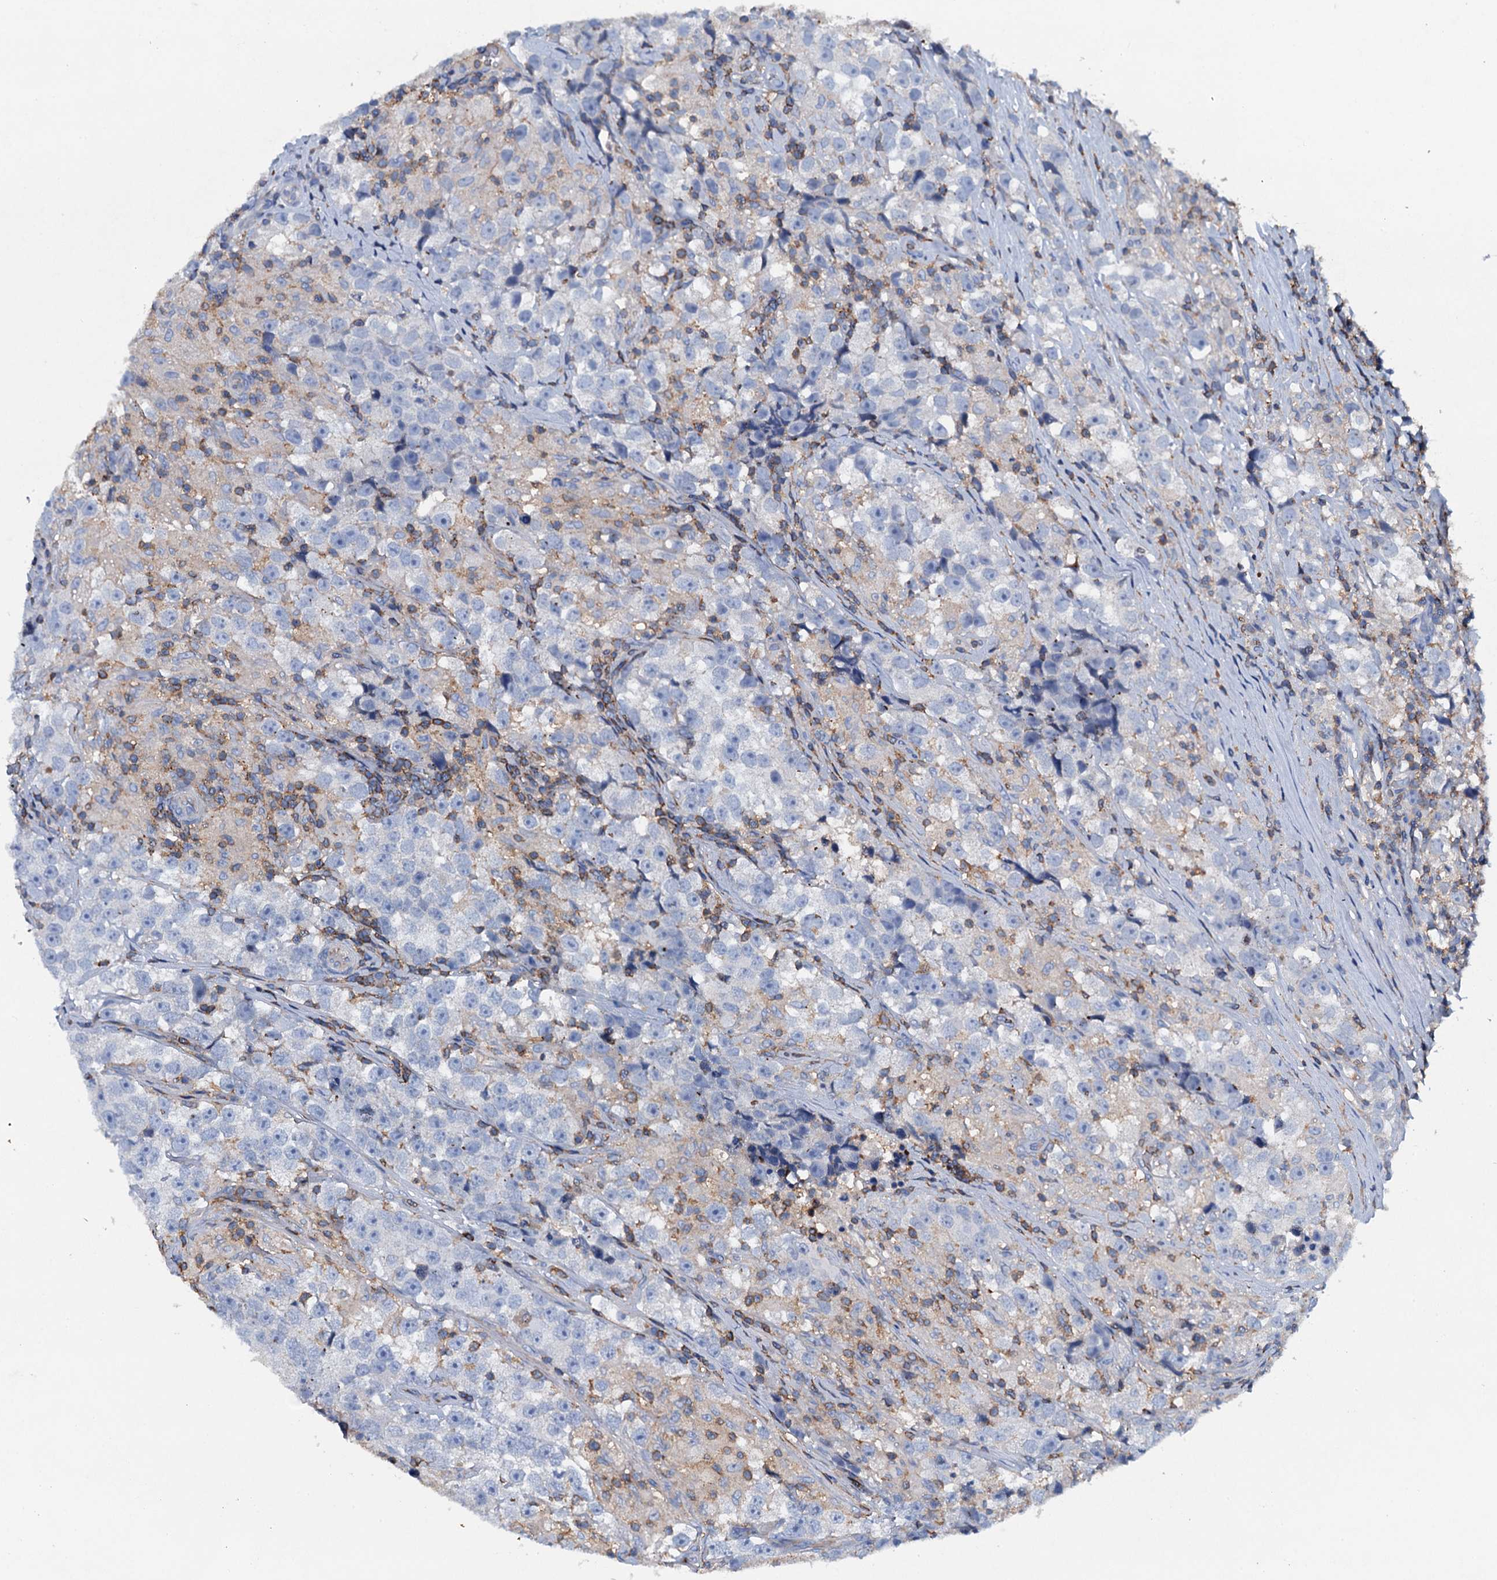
{"staining": {"intensity": "negative", "quantity": "none", "location": "none"}, "tissue": "testis cancer", "cell_type": "Tumor cells", "image_type": "cancer", "snomed": [{"axis": "morphology", "description": "Seminoma, NOS"}, {"axis": "topography", "description": "Testis"}], "caption": "The histopathology image shows no staining of tumor cells in testis seminoma. (DAB (3,3'-diaminobenzidine) immunohistochemistry (IHC) with hematoxylin counter stain).", "gene": "MS4A4E", "patient": {"sex": "male", "age": 46}}